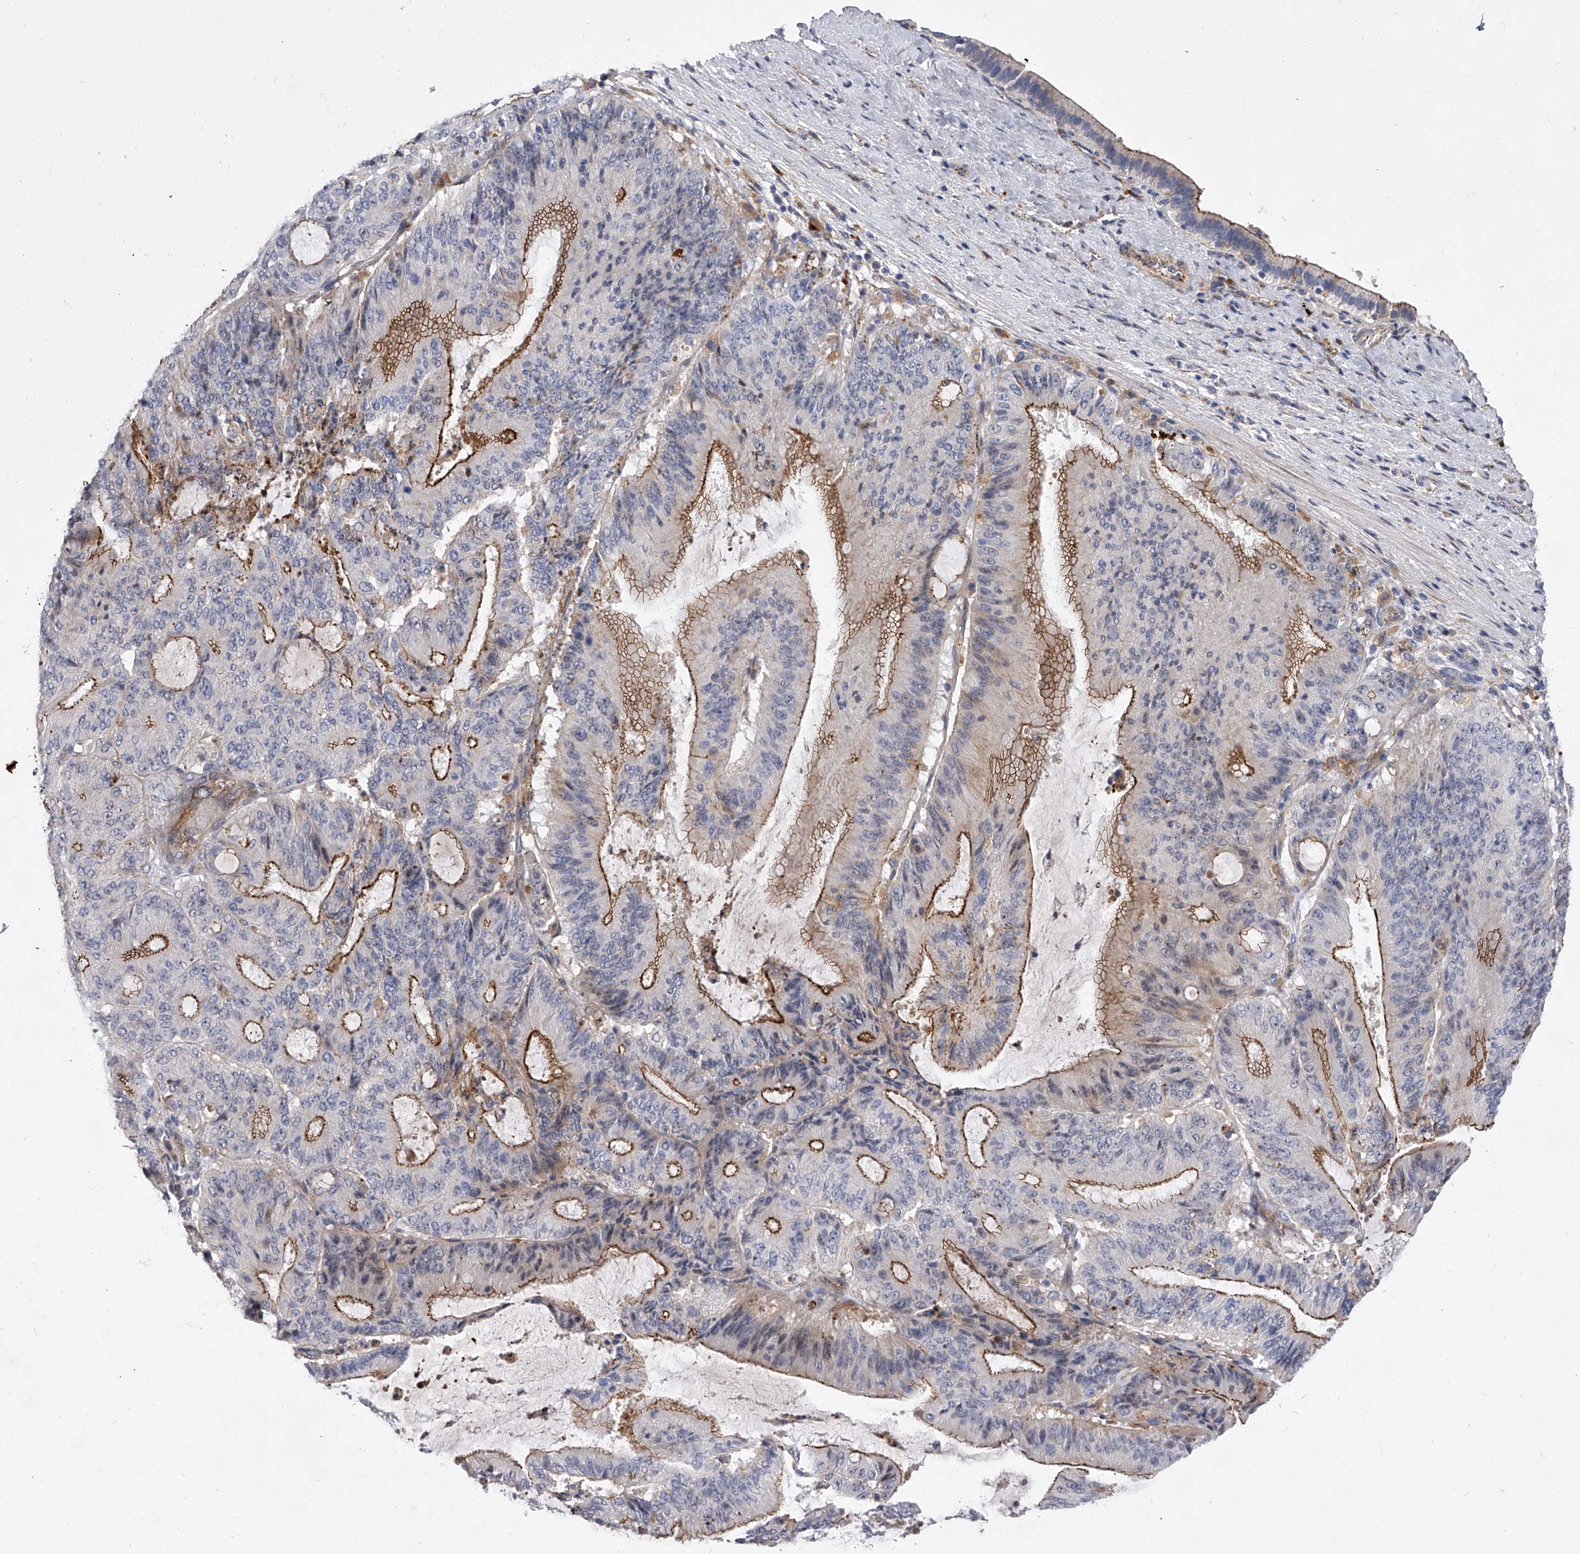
{"staining": {"intensity": "strong", "quantity": "<25%", "location": "cytoplasmic/membranous"}, "tissue": "liver cancer", "cell_type": "Tumor cells", "image_type": "cancer", "snomed": [{"axis": "morphology", "description": "Normal tissue, NOS"}, {"axis": "morphology", "description": "Cholangiocarcinoma"}, {"axis": "topography", "description": "Liver"}, {"axis": "topography", "description": "Peripheral nerve tissue"}], "caption": "Immunohistochemistry (IHC) image of neoplastic tissue: human liver cancer (cholangiocarcinoma) stained using IHC demonstrates medium levels of strong protein expression localized specifically in the cytoplasmic/membranous of tumor cells, appearing as a cytoplasmic/membranous brown color.", "gene": "MINDY4", "patient": {"sex": "female", "age": 73}}